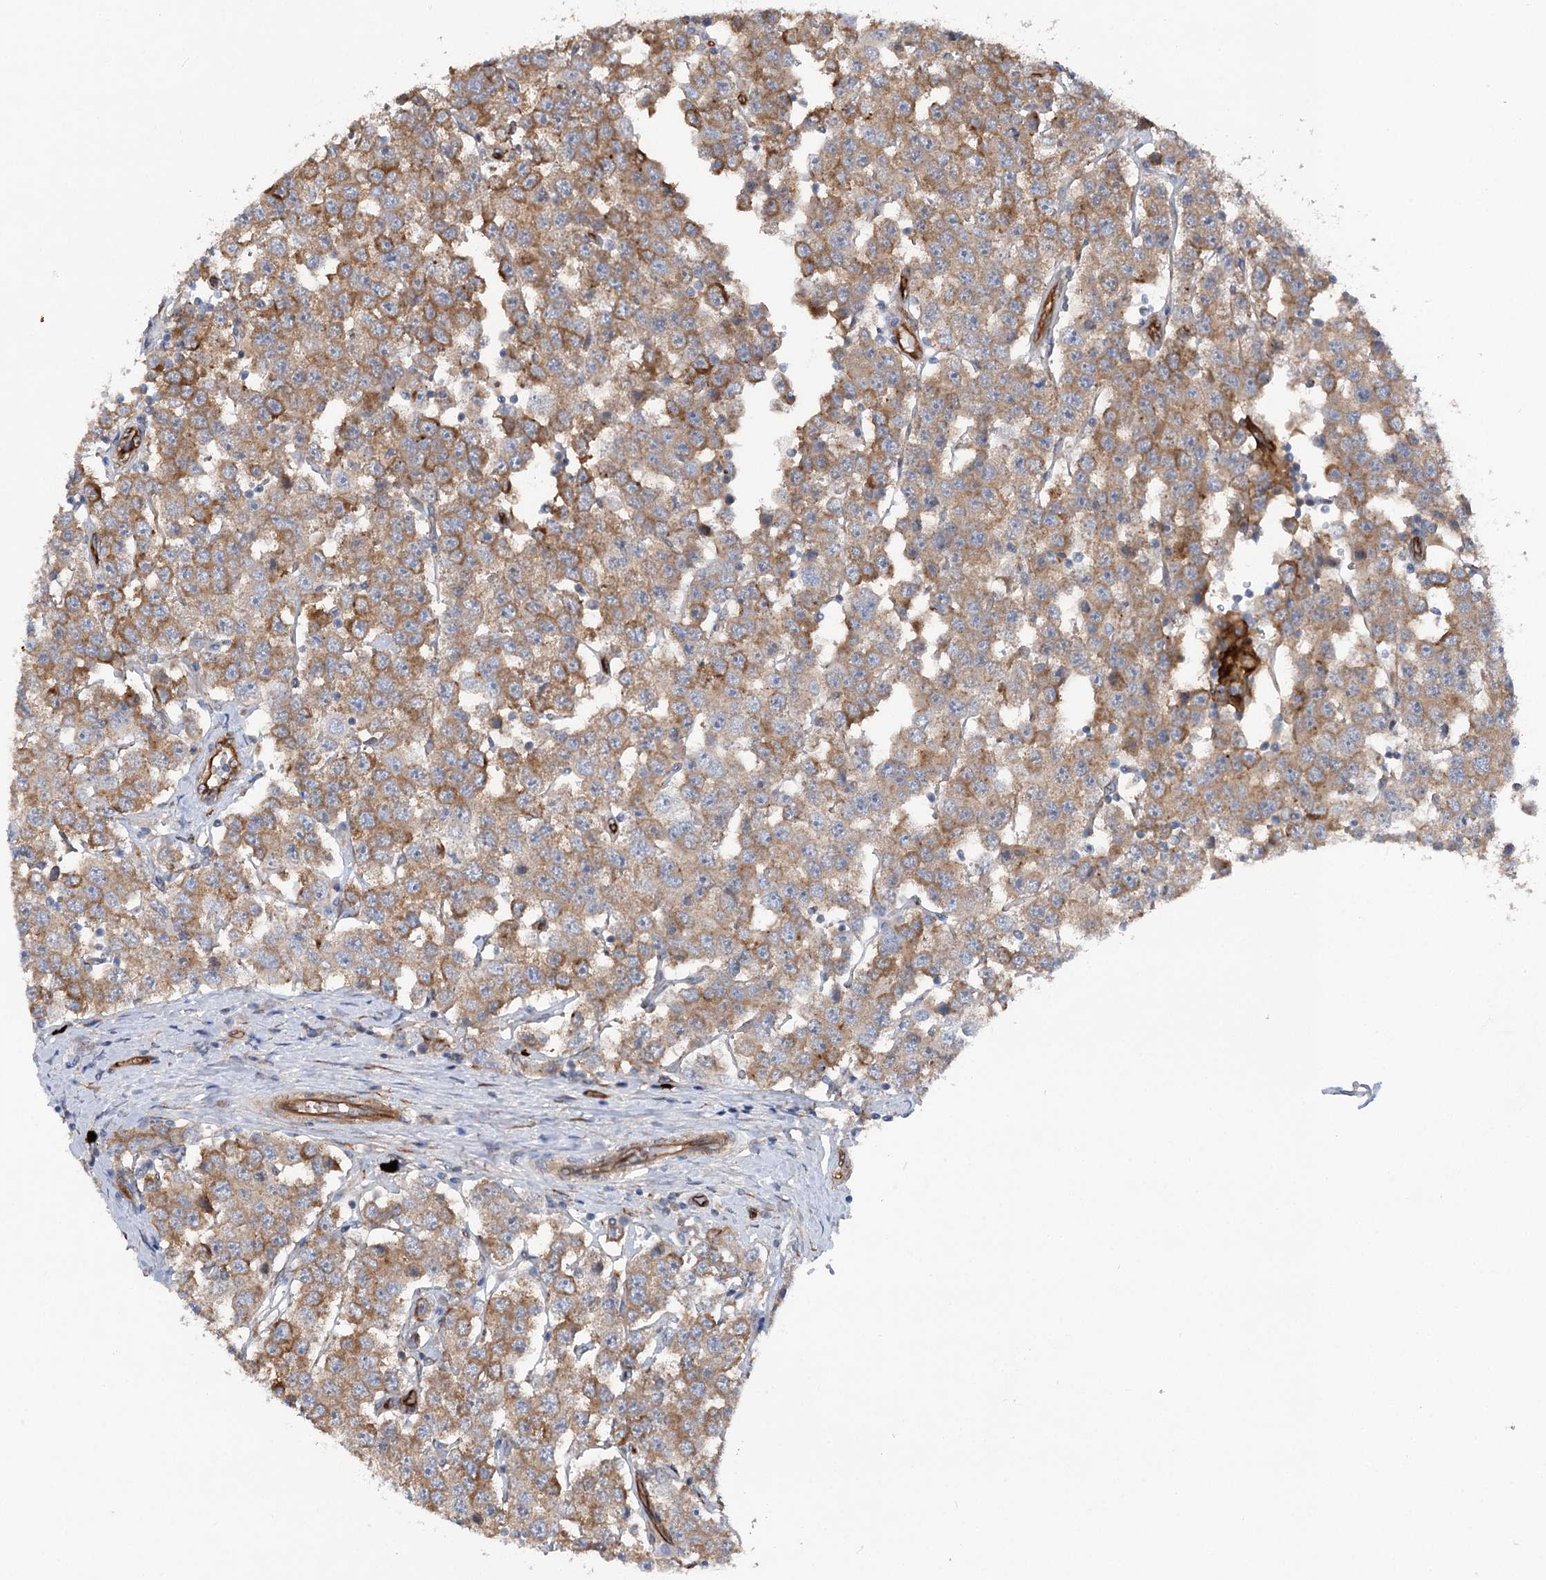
{"staining": {"intensity": "moderate", "quantity": ">75%", "location": "cytoplasmic/membranous"}, "tissue": "testis cancer", "cell_type": "Tumor cells", "image_type": "cancer", "snomed": [{"axis": "morphology", "description": "Seminoma, NOS"}, {"axis": "topography", "description": "Testis"}], "caption": "Protein expression analysis of testis seminoma reveals moderate cytoplasmic/membranous staining in about >75% of tumor cells.", "gene": "MTPAP", "patient": {"sex": "male", "age": 28}}